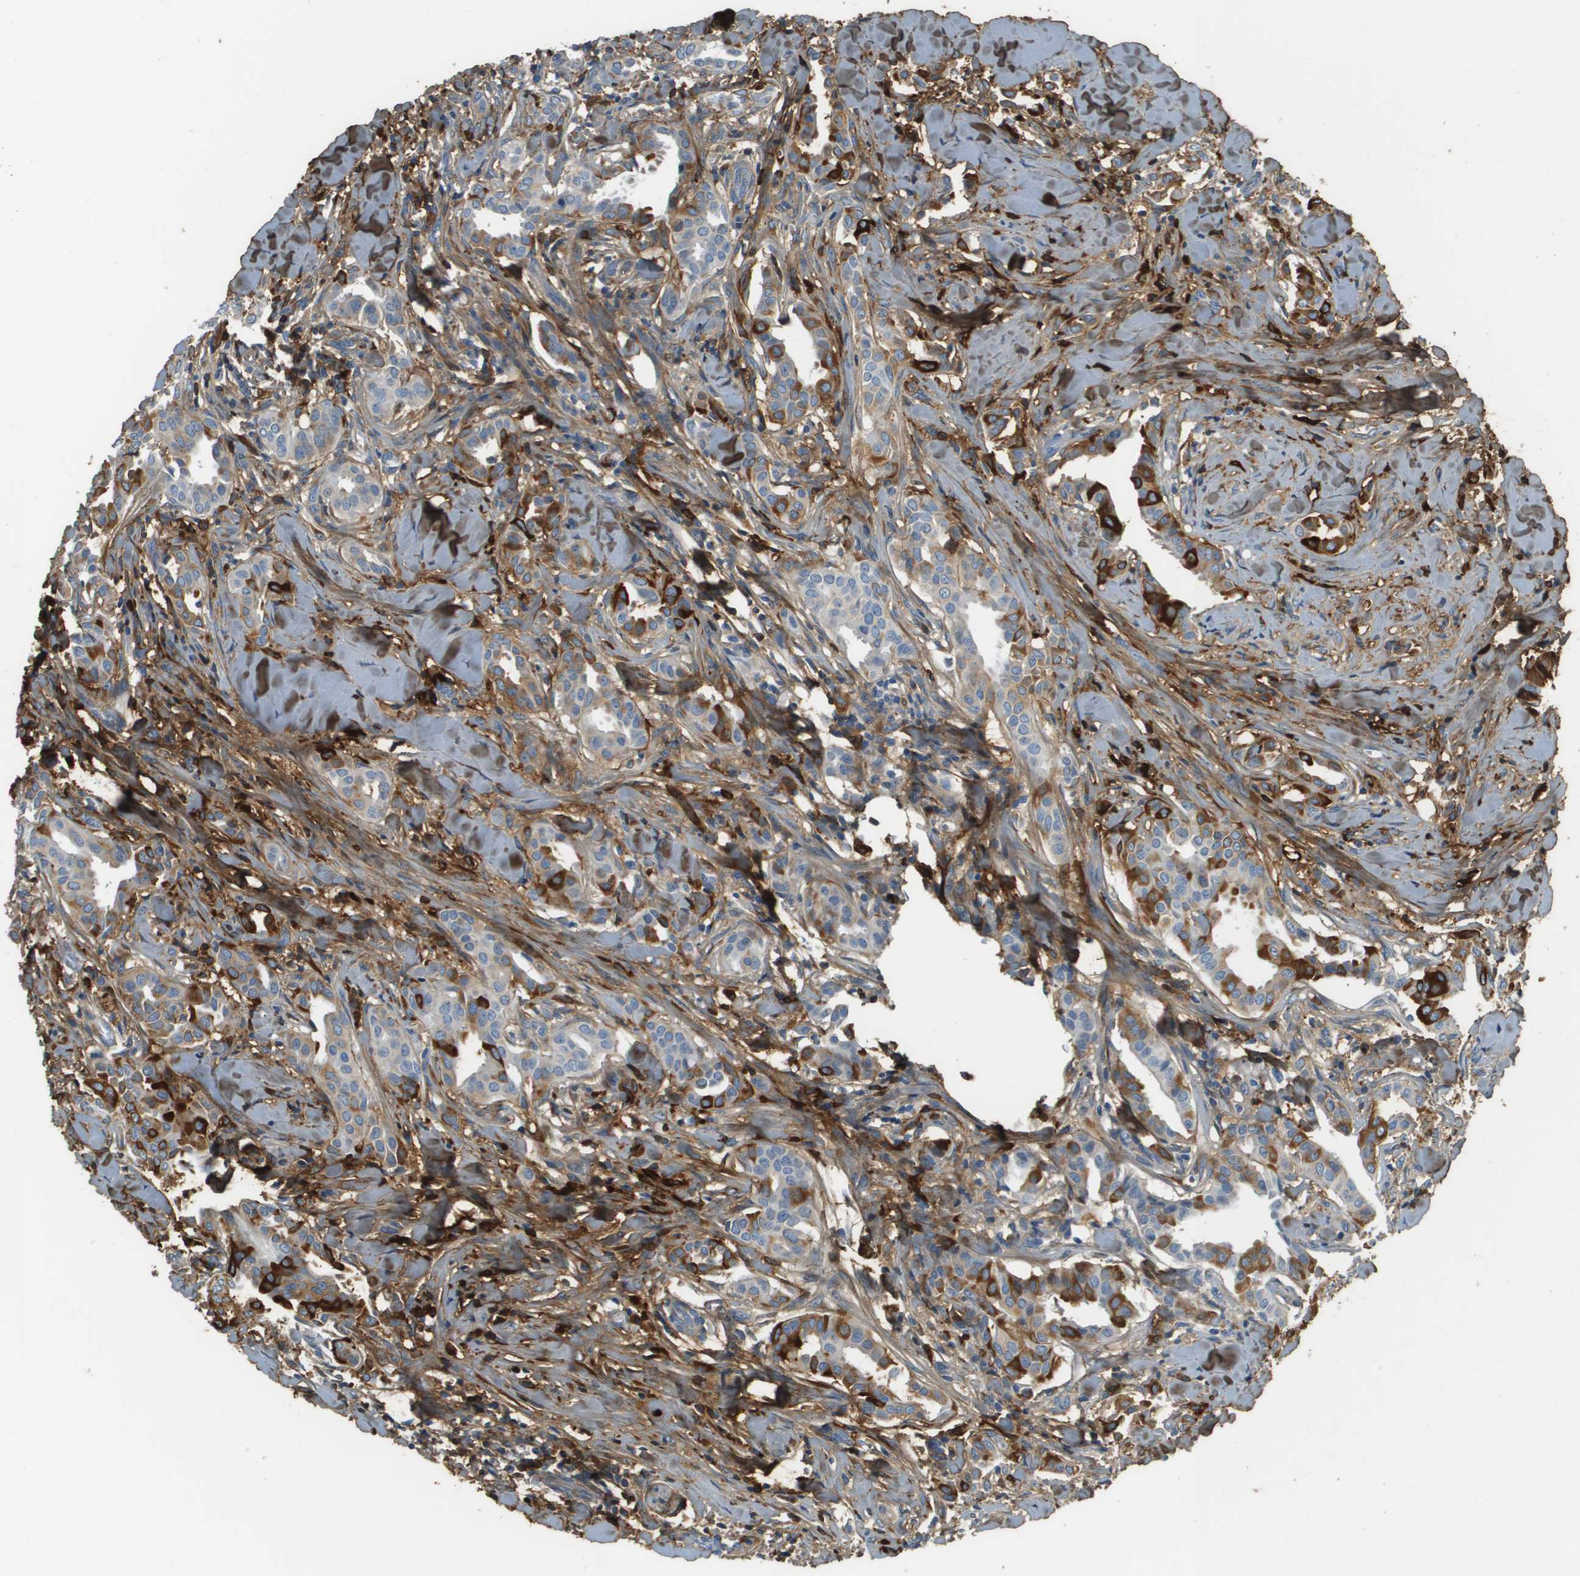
{"staining": {"intensity": "strong", "quantity": ">75%", "location": "cytoplasmic/membranous"}, "tissue": "head and neck cancer", "cell_type": "Tumor cells", "image_type": "cancer", "snomed": [{"axis": "morphology", "description": "Adenocarcinoma, NOS"}, {"axis": "topography", "description": "Salivary gland"}, {"axis": "topography", "description": "Head-Neck"}], "caption": "The histopathology image shows staining of head and neck adenocarcinoma, revealing strong cytoplasmic/membranous protein expression (brown color) within tumor cells. (DAB = brown stain, brightfield microscopy at high magnification).", "gene": "DCN", "patient": {"sex": "female", "age": 59}}